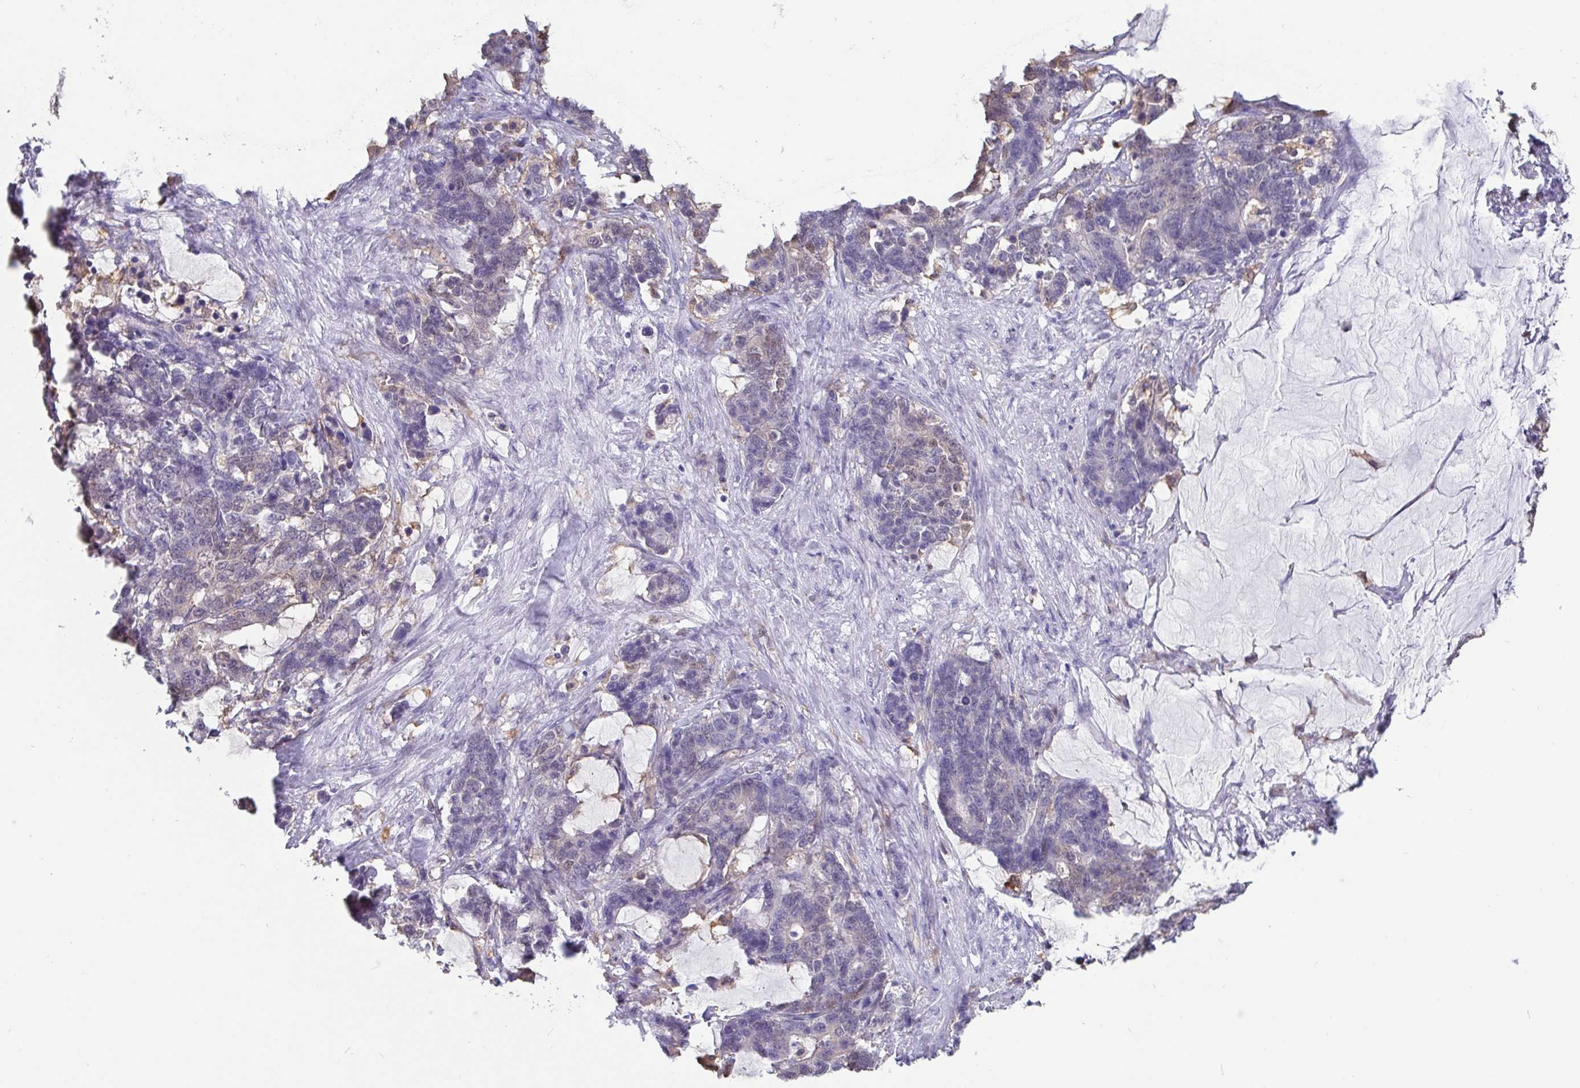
{"staining": {"intensity": "weak", "quantity": "<25%", "location": "cytoplasmic/membranous,nuclear"}, "tissue": "stomach cancer", "cell_type": "Tumor cells", "image_type": "cancer", "snomed": [{"axis": "morphology", "description": "Normal tissue, NOS"}, {"axis": "morphology", "description": "Adenocarcinoma, NOS"}, {"axis": "topography", "description": "Stomach"}], "caption": "DAB (3,3'-diaminobenzidine) immunohistochemical staining of adenocarcinoma (stomach) demonstrates no significant expression in tumor cells.", "gene": "IDH1", "patient": {"sex": "female", "age": 64}}